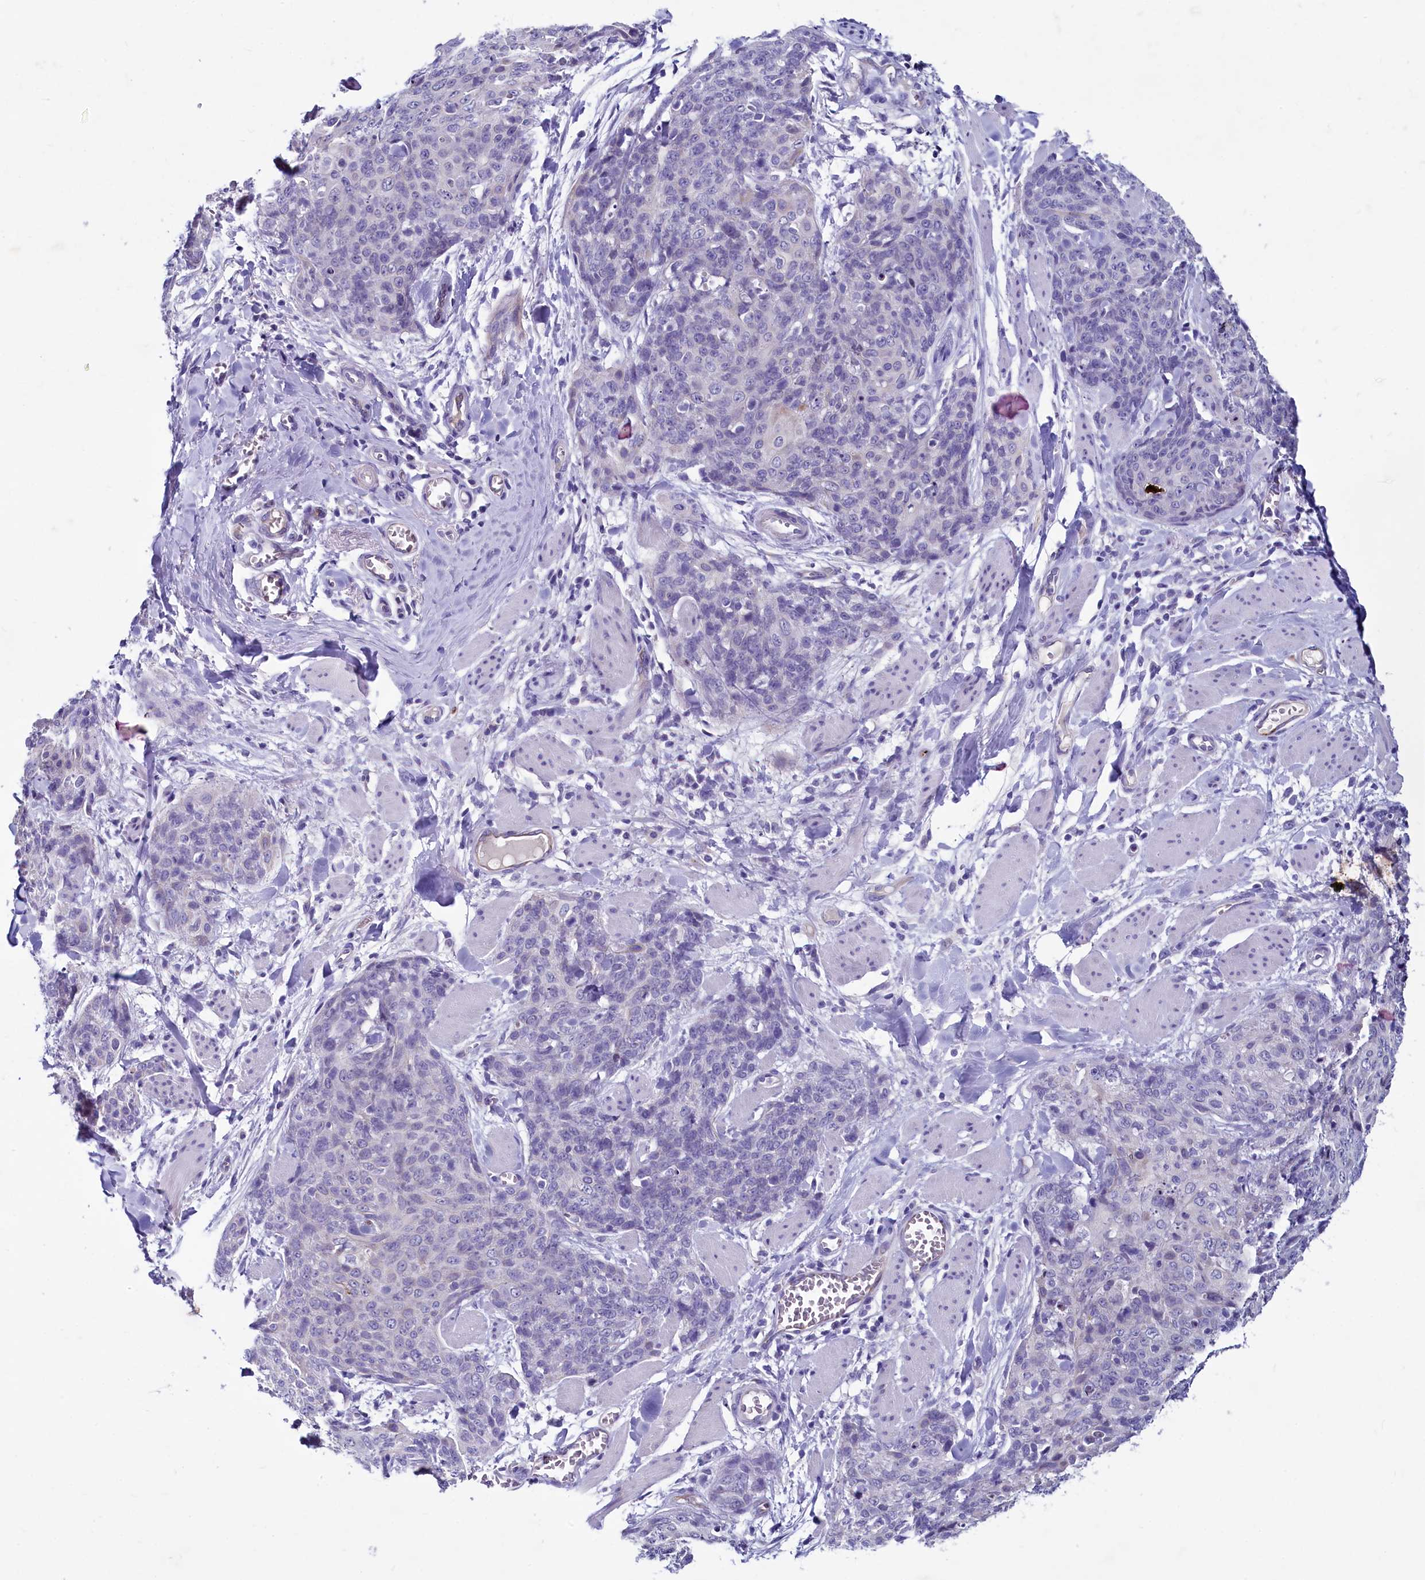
{"staining": {"intensity": "negative", "quantity": "none", "location": "none"}, "tissue": "skin cancer", "cell_type": "Tumor cells", "image_type": "cancer", "snomed": [{"axis": "morphology", "description": "Squamous cell carcinoma, NOS"}, {"axis": "topography", "description": "Skin"}, {"axis": "topography", "description": "Vulva"}], "caption": "Immunohistochemistry photomicrograph of skin cancer (squamous cell carcinoma) stained for a protein (brown), which exhibits no staining in tumor cells. (Immunohistochemistry (ihc), brightfield microscopy, high magnification).", "gene": "INSC", "patient": {"sex": "female", "age": 85}}